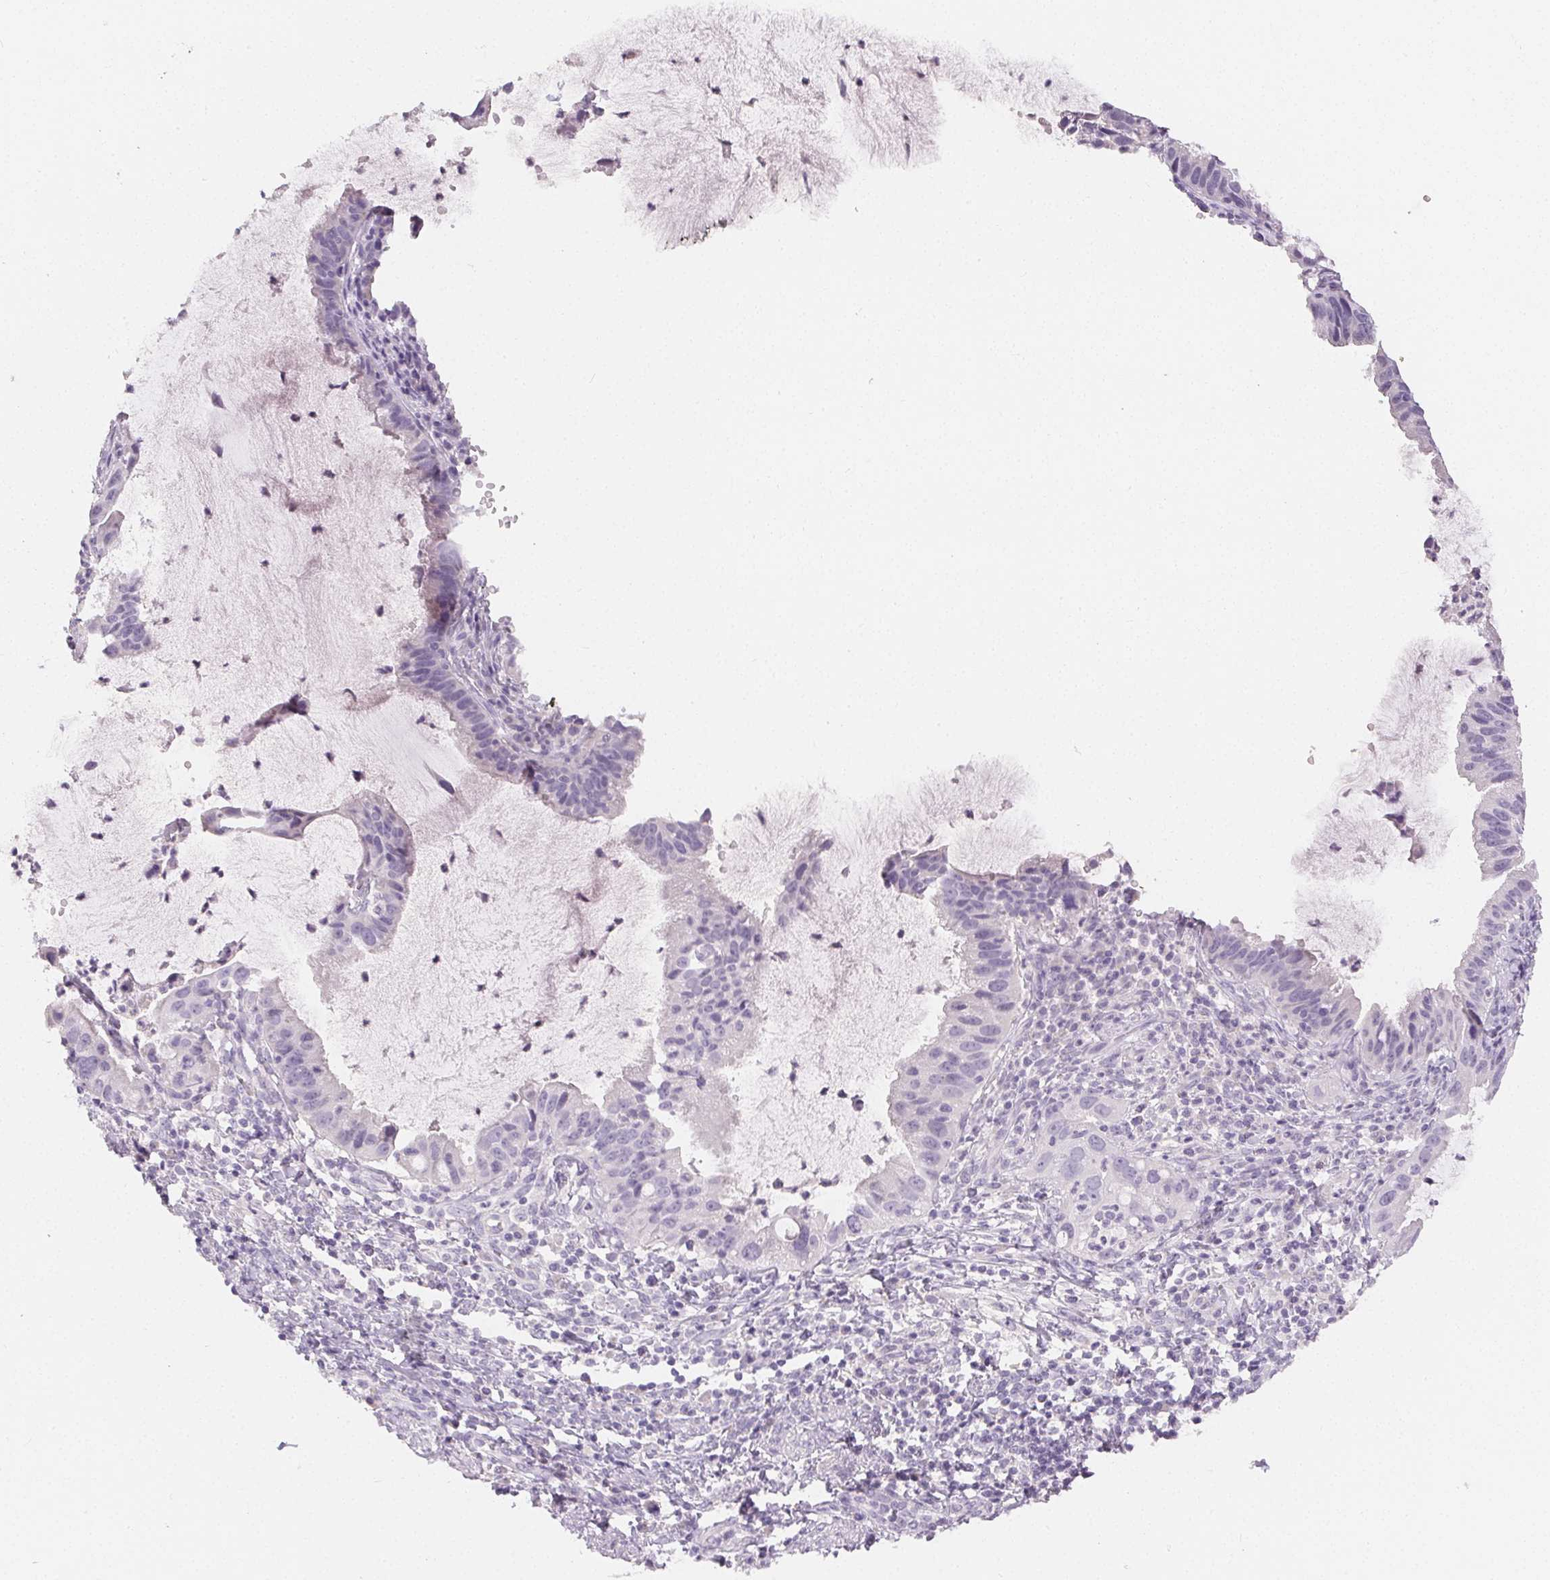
{"staining": {"intensity": "negative", "quantity": "none", "location": "none"}, "tissue": "cervical cancer", "cell_type": "Tumor cells", "image_type": "cancer", "snomed": [{"axis": "morphology", "description": "Adenocarcinoma, NOS"}, {"axis": "topography", "description": "Cervix"}], "caption": "A histopathology image of adenocarcinoma (cervical) stained for a protein exhibits no brown staining in tumor cells.", "gene": "MIOX", "patient": {"sex": "female", "age": 34}}